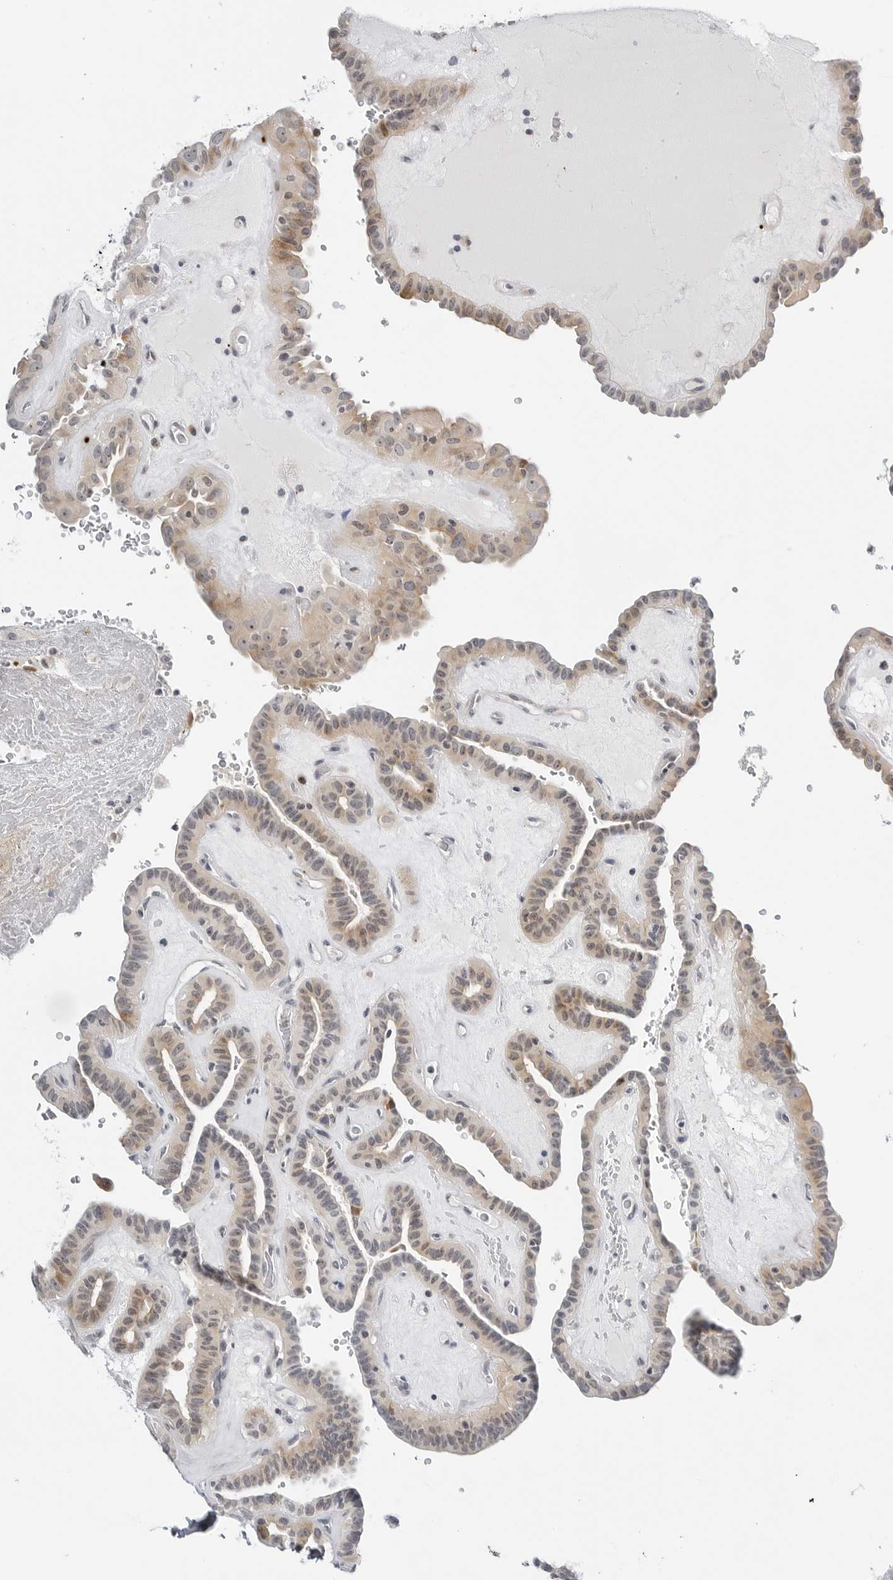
{"staining": {"intensity": "weak", "quantity": "25%-75%", "location": "cytoplasmic/membranous"}, "tissue": "thyroid cancer", "cell_type": "Tumor cells", "image_type": "cancer", "snomed": [{"axis": "morphology", "description": "Papillary adenocarcinoma, NOS"}, {"axis": "topography", "description": "Thyroid gland"}], "caption": "High-power microscopy captured an IHC histopathology image of thyroid papillary adenocarcinoma, revealing weak cytoplasmic/membranous positivity in approximately 25%-75% of tumor cells.", "gene": "MAP2K5", "patient": {"sex": "male", "age": 77}}